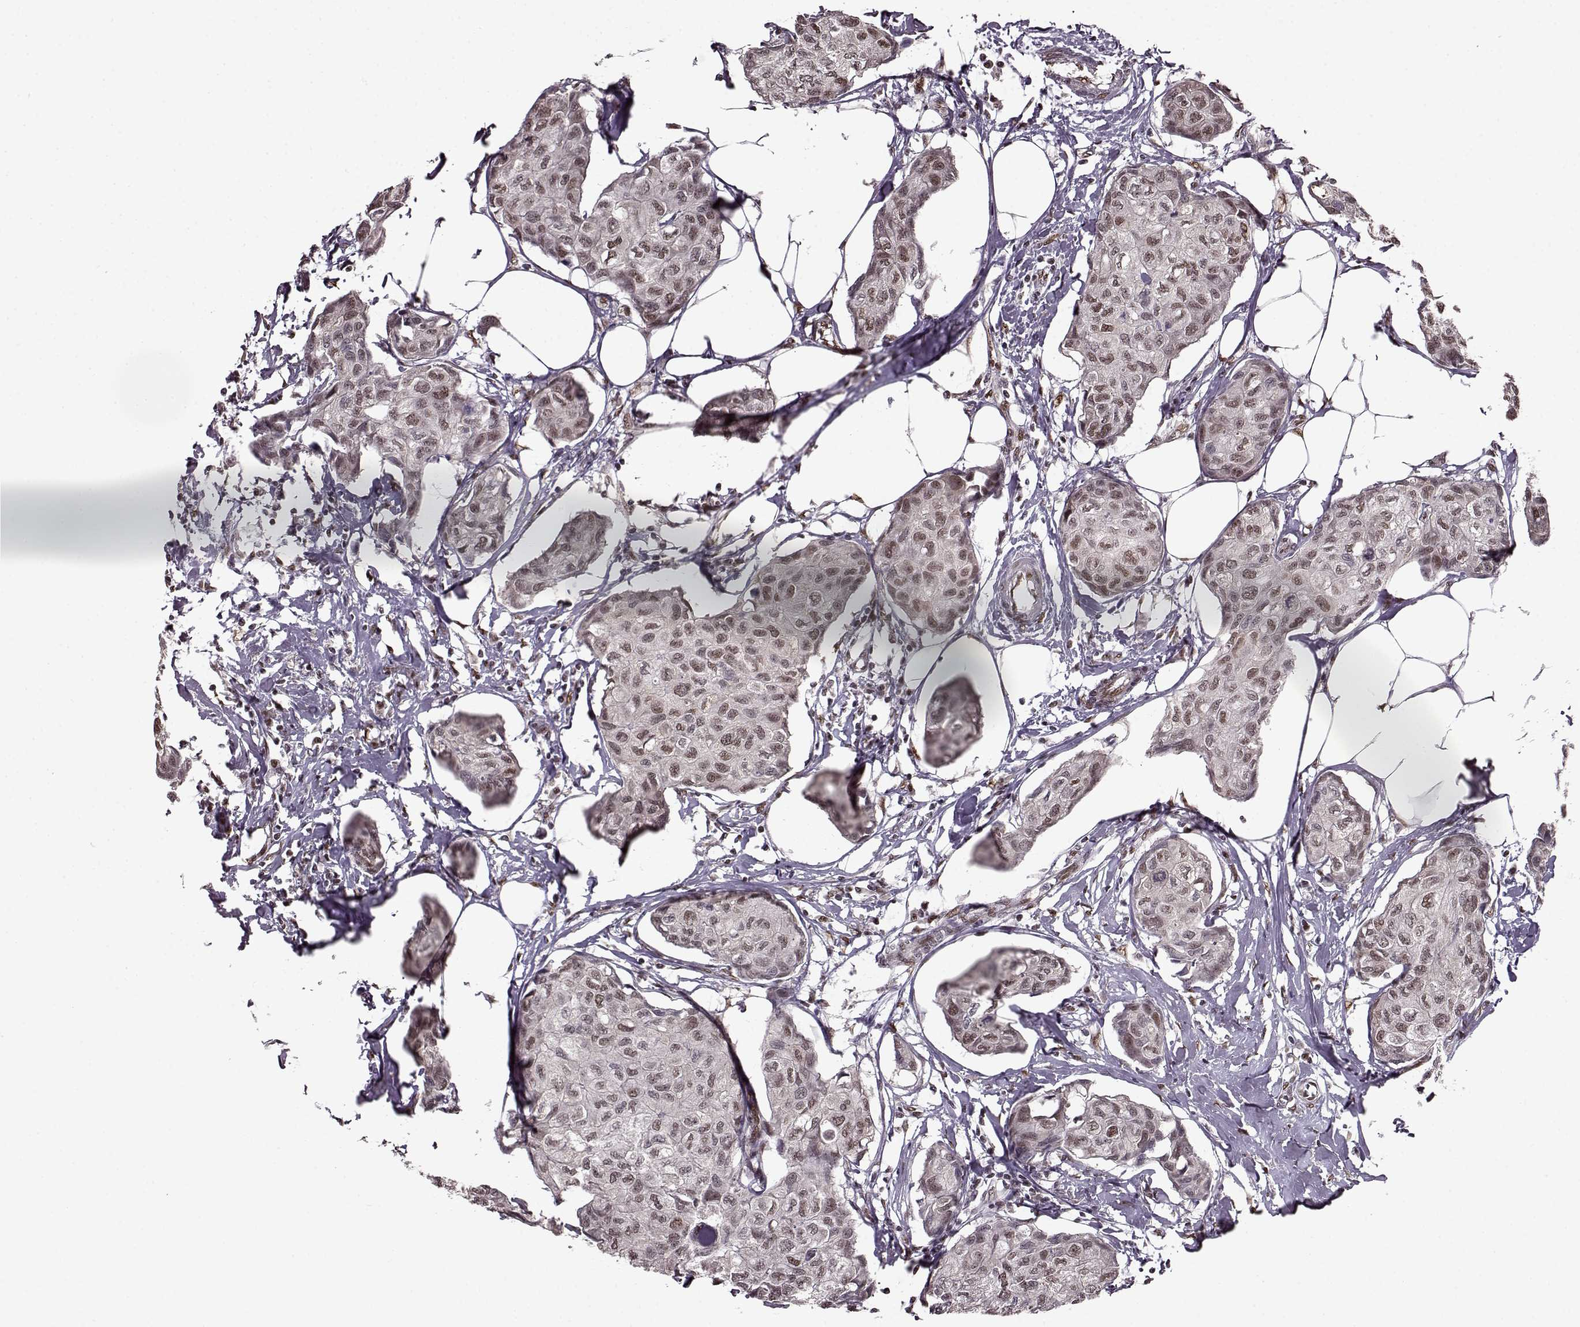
{"staining": {"intensity": "weak", "quantity": ">75%", "location": "nuclear"}, "tissue": "breast cancer", "cell_type": "Tumor cells", "image_type": "cancer", "snomed": [{"axis": "morphology", "description": "Duct carcinoma"}, {"axis": "topography", "description": "Breast"}], "caption": "A high-resolution image shows immunohistochemistry (IHC) staining of breast cancer, which shows weak nuclear expression in approximately >75% of tumor cells.", "gene": "FTO", "patient": {"sex": "female", "age": 80}}